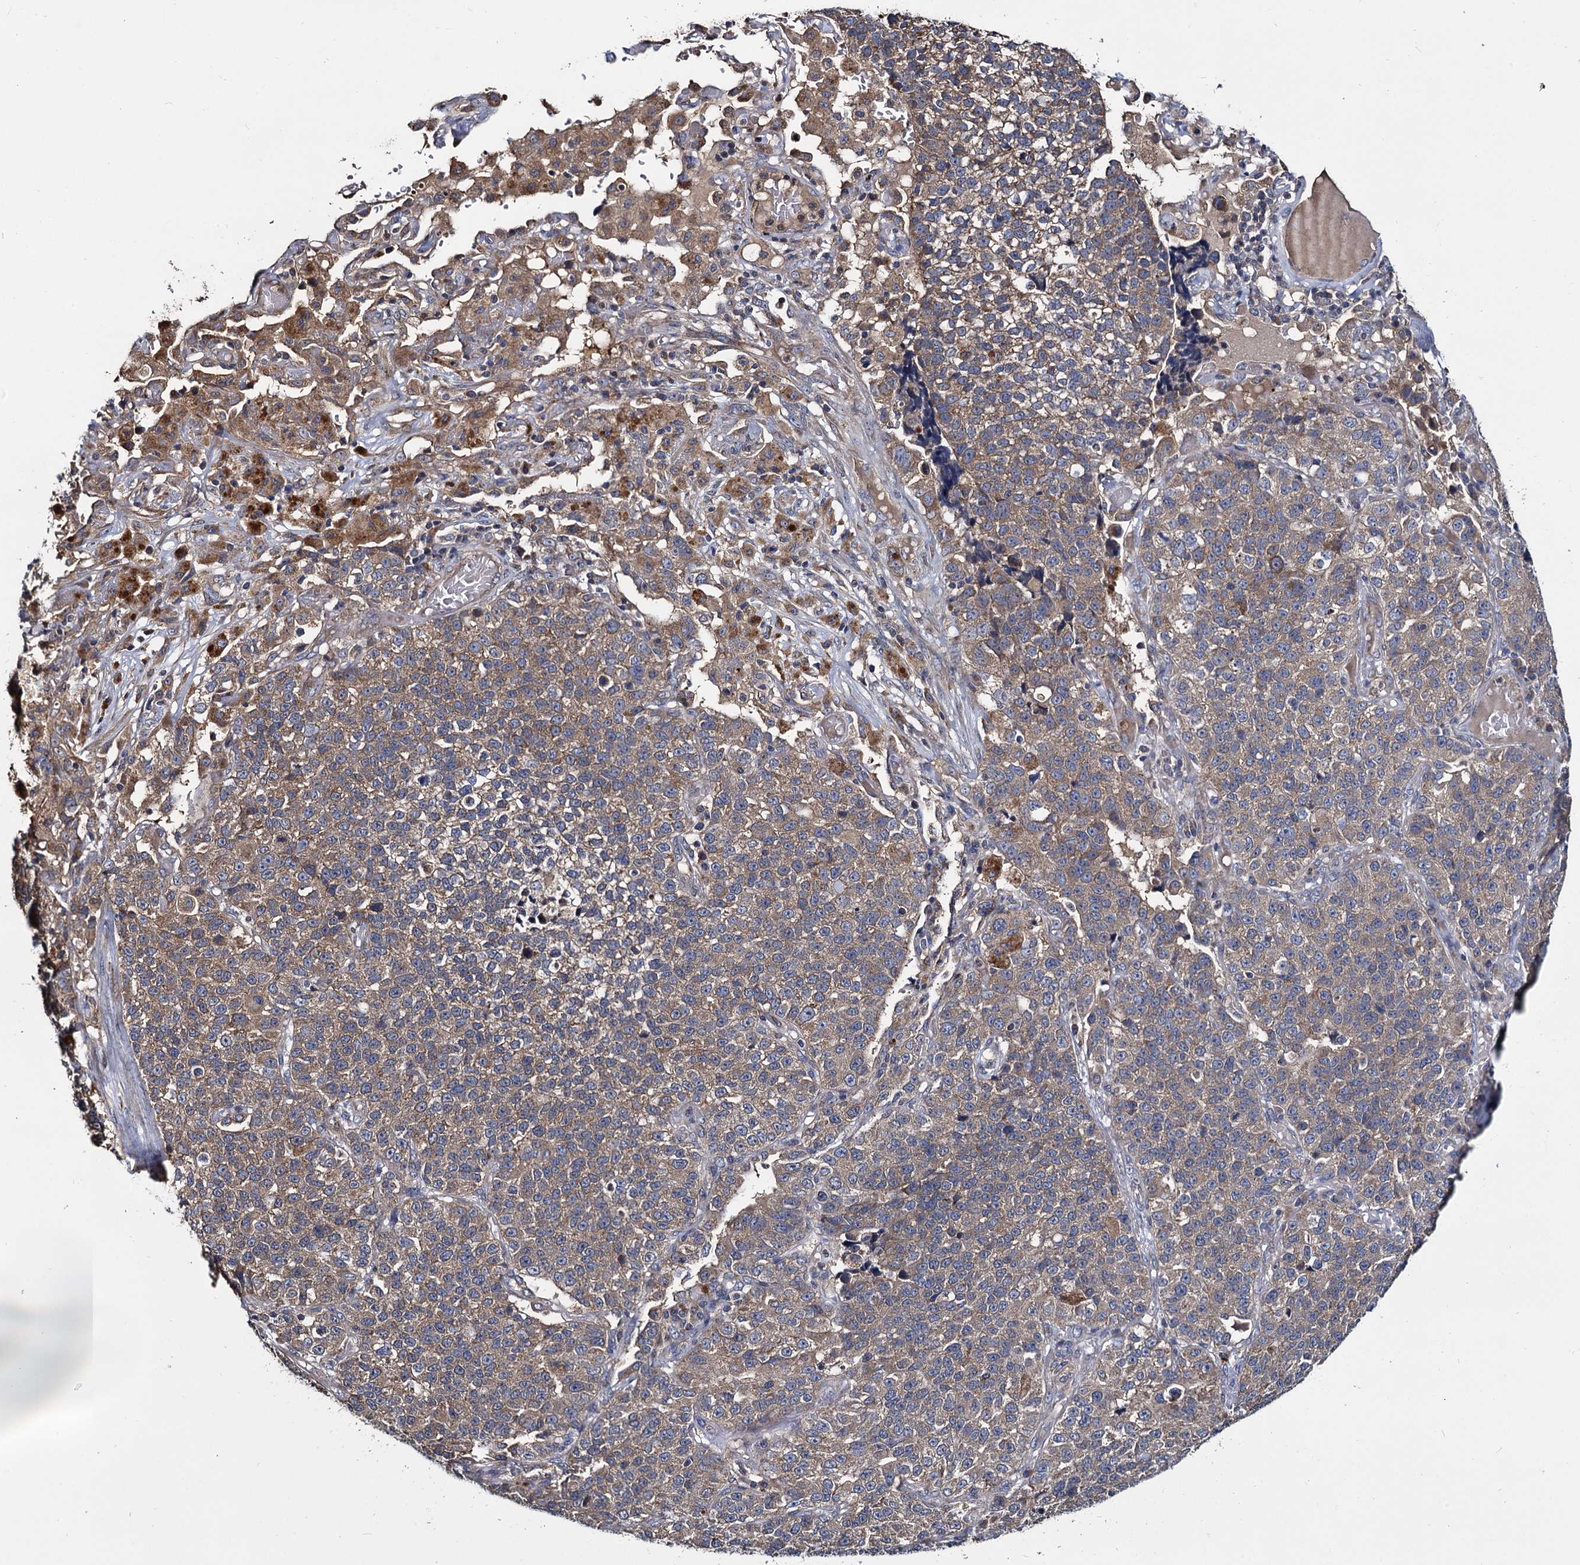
{"staining": {"intensity": "weak", "quantity": ">75%", "location": "cytoplasmic/membranous"}, "tissue": "lung cancer", "cell_type": "Tumor cells", "image_type": "cancer", "snomed": [{"axis": "morphology", "description": "Adenocarcinoma, NOS"}, {"axis": "topography", "description": "Lung"}], "caption": "Lung adenocarcinoma was stained to show a protein in brown. There is low levels of weak cytoplasmic/membranous positivity in about >75% of tumor cells. Using DAB (brown) and hematoxylin (blue) stains, captured at high magnification using brightfield microscopy.", "gene": "CEP192", "patient": {"sex": "male", "age": 49}}